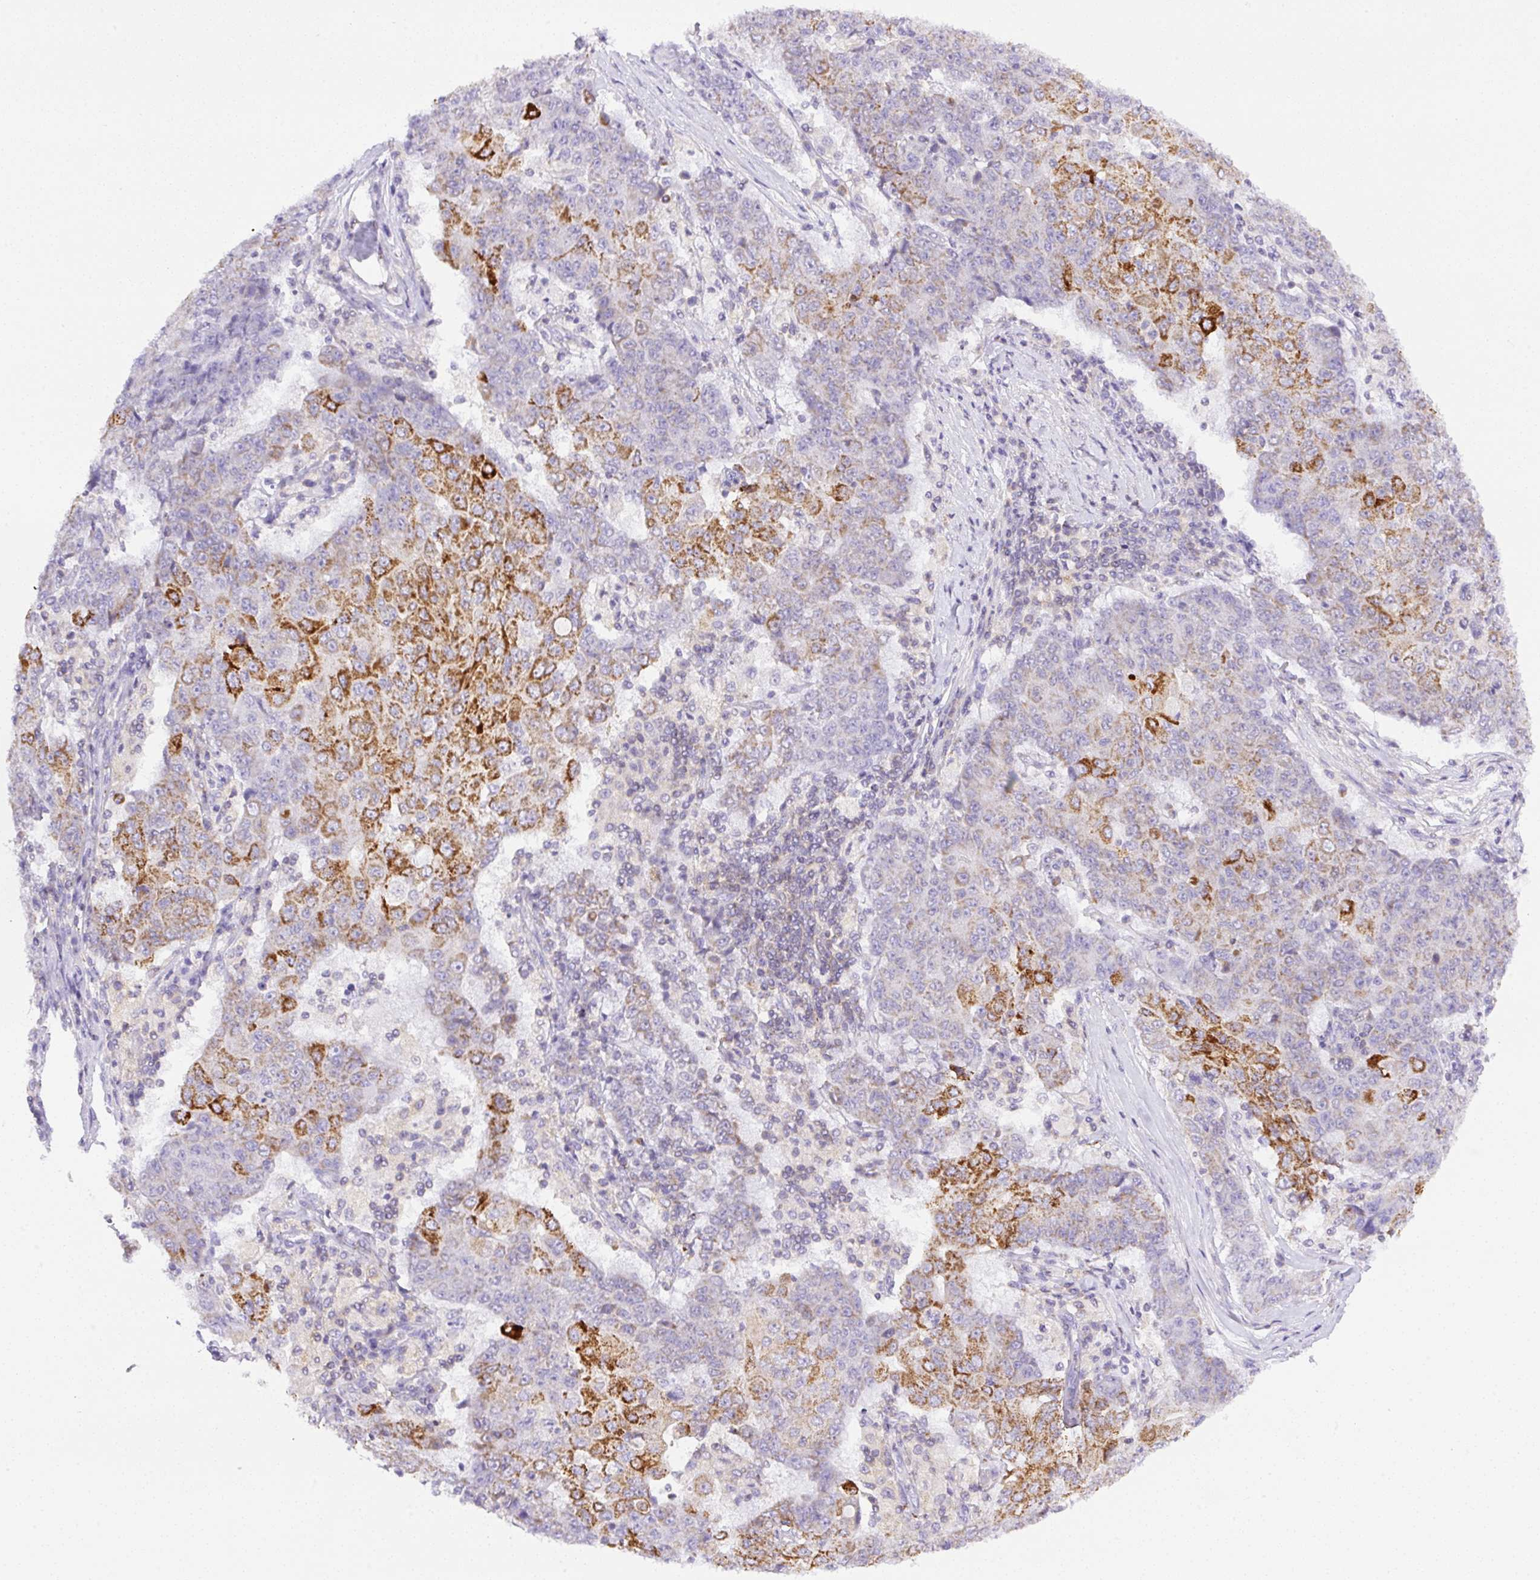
{"staining": {"intensity": "strong", "quantity": "<25%", "location": "cytoplasmic/membranous"}, "tissue": "ovarian cancer", "cell_type": "Tumor cells", "image_type": "cancer", "snomed": [{"axis": "morphology", "description": "Carcinoma, endometroid"}, {"axis": "topography", "description": "Ovary"}], "caption": "Ovarian cancer stained for a protein shows strong cytoplasmic/membranous positivity in tumor cells.", "gene": "NF1", "patient": {"sex": "female", "age": 42}}